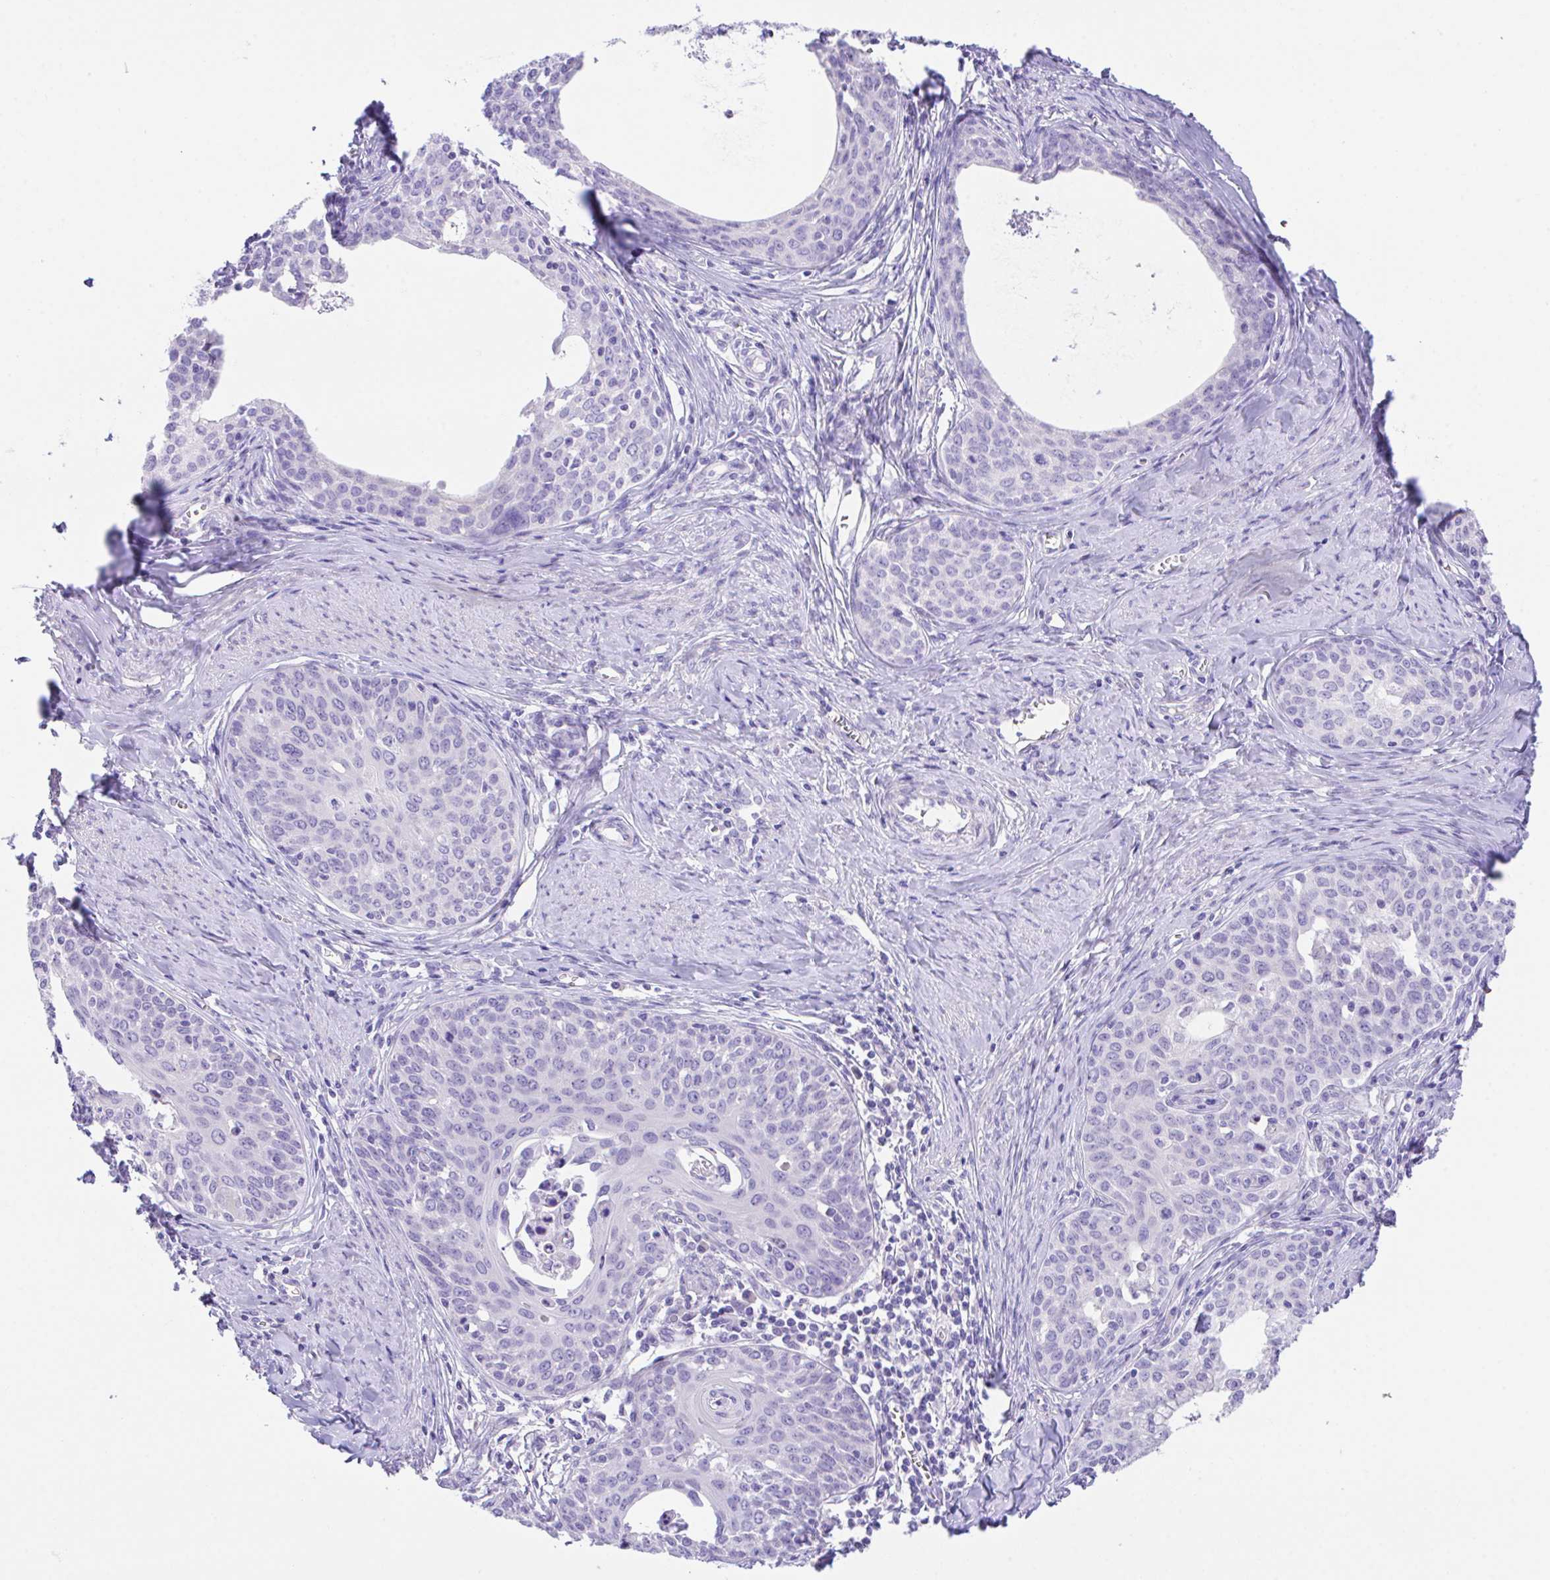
{"staining": {"intensity": "negative", "quantity": "none", "location": "none"}, "tissue": "cervical cancer", "cell_type": "Tumor cells", "image_type": "cancer", "snomed": [{"axis": "morphology", "description": "Squamous cell carcinoma, NOS"}, {"axis": "morphology", "description": "Adenocarcinoma, NOS"}, {"axis": "topography", "description": "Cervix"}], "caption": "The photomicrograph reveals no staining of tumor cells in squamous cell carcinoma (cervical).", "gene": "SLC16A6", "patient": {"sex": "female", "age": 52}}